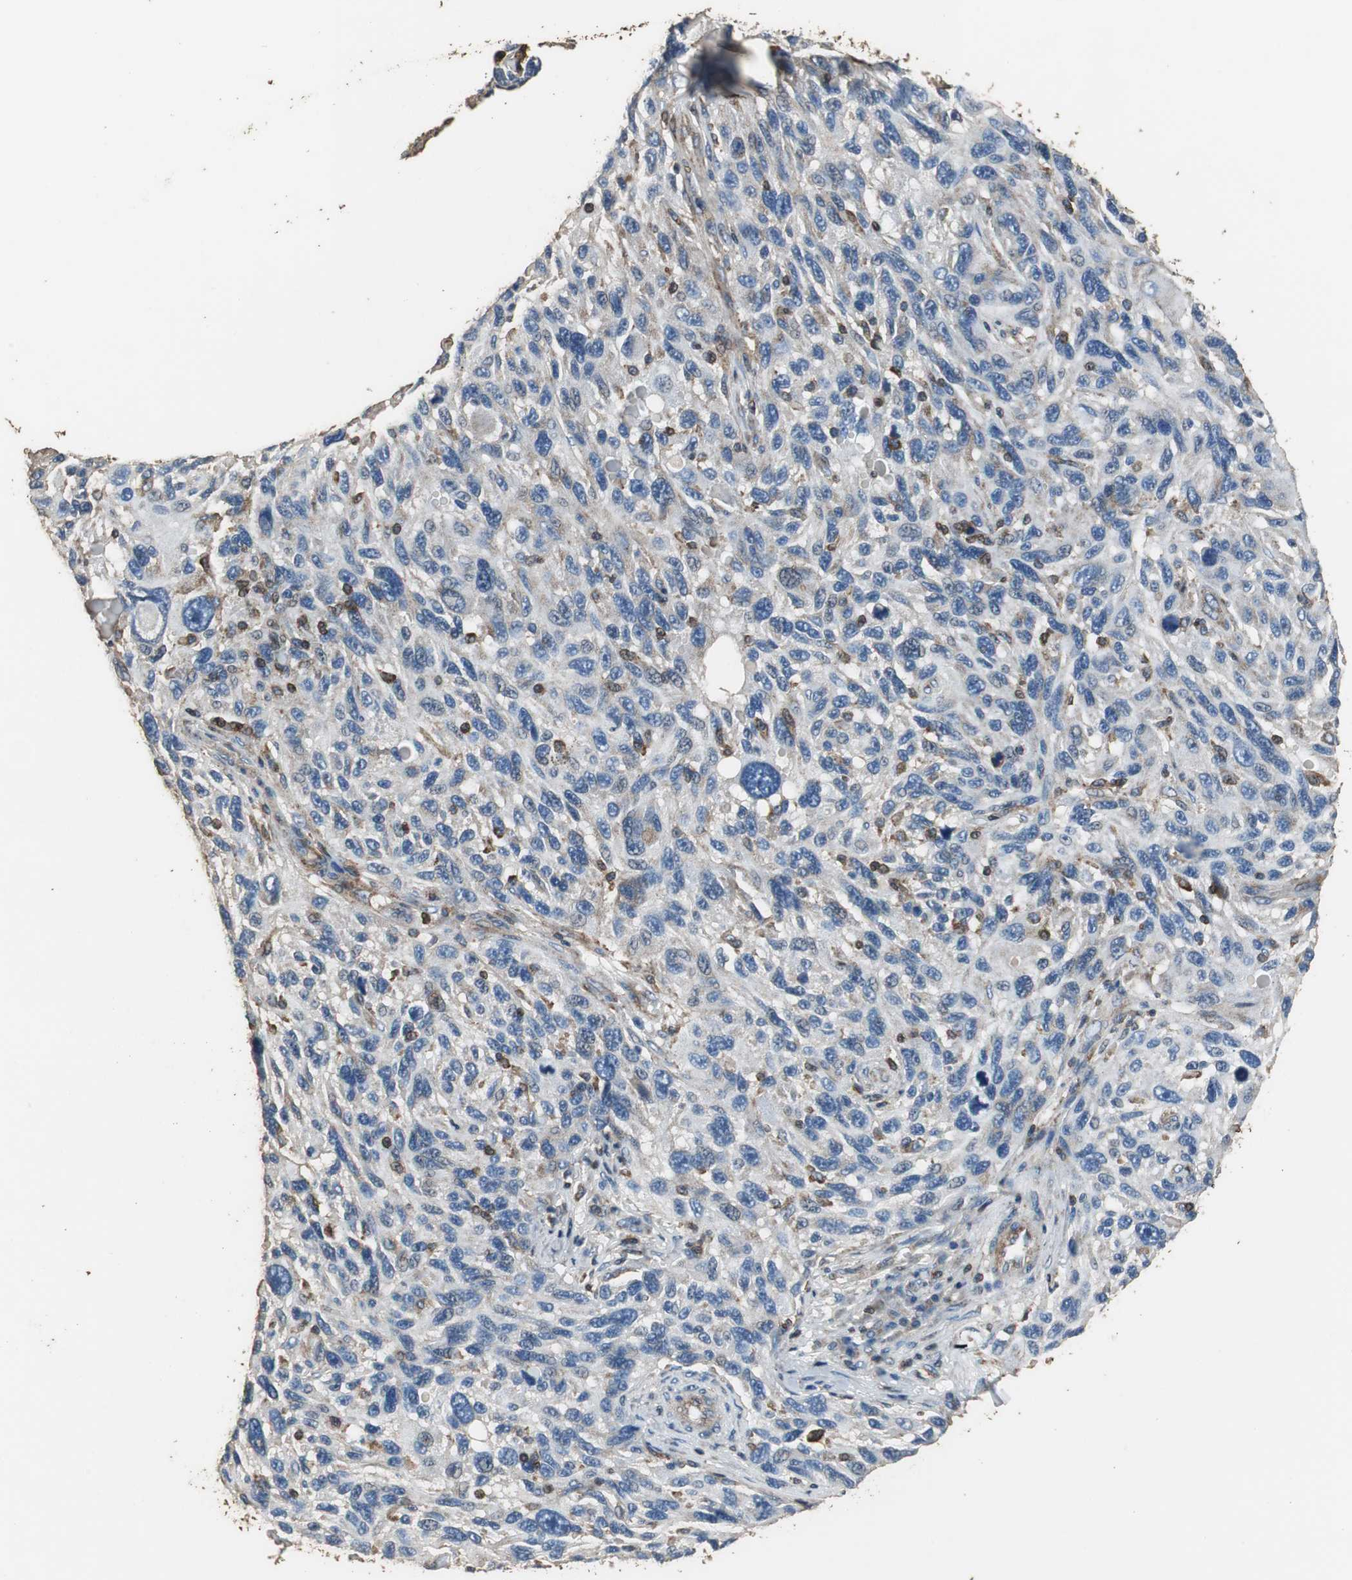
{"staining": {"intensity": "negative", "quantity": "none", "location": "none"}, "tissue": "melanoma", "cell_type": "Tumor cells", "image_type": "cancer", "snomed": [{"axis": "morphology", "description": "Malignant melanoma, NOS"}, {"axis": "topography", "description": "Skin"}], "caption": "This is a photomicrograph of immunohistochemistry staining of malignant melanoma, which shows no expression in tumor cells.", "gene": "PRKRA", "patient": {"sex": "male", "age": 53}}